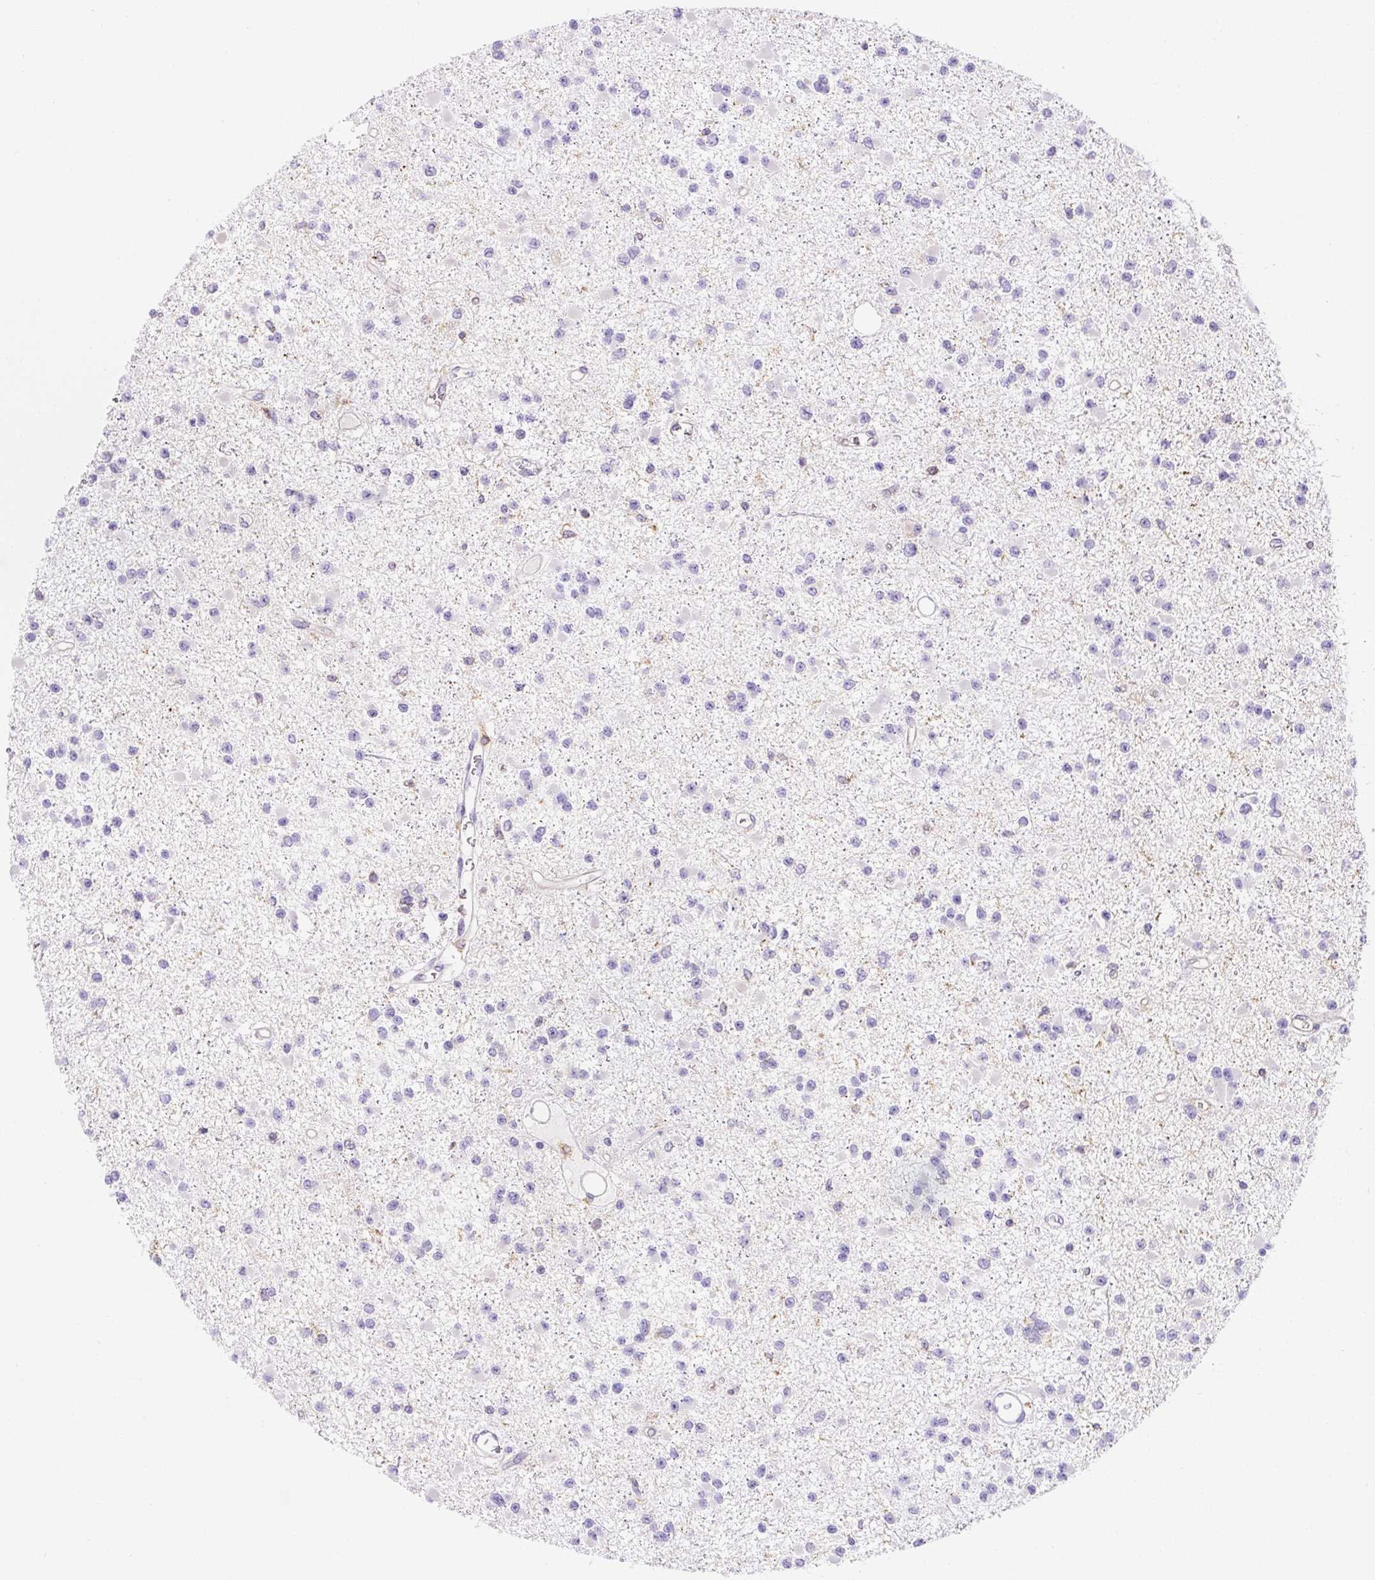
{"staining": {"intensity": "negative", "quantity": "none", "location": "none"}, "tissue": "glioma", "cell_type": "Tumor cells", "image_type": "cancer", "snomed": [{"axis": "morphology", "description": "Glioma, malignant, Low grade"}, {"axis": "topography", "description": "Brain"}], "caption": "DAB immunohistochemical staining of glioma exhibits no significant positivity in tumor cells.", "gene": "ASB4", "patient": {"sex": "female", "age": 22}}